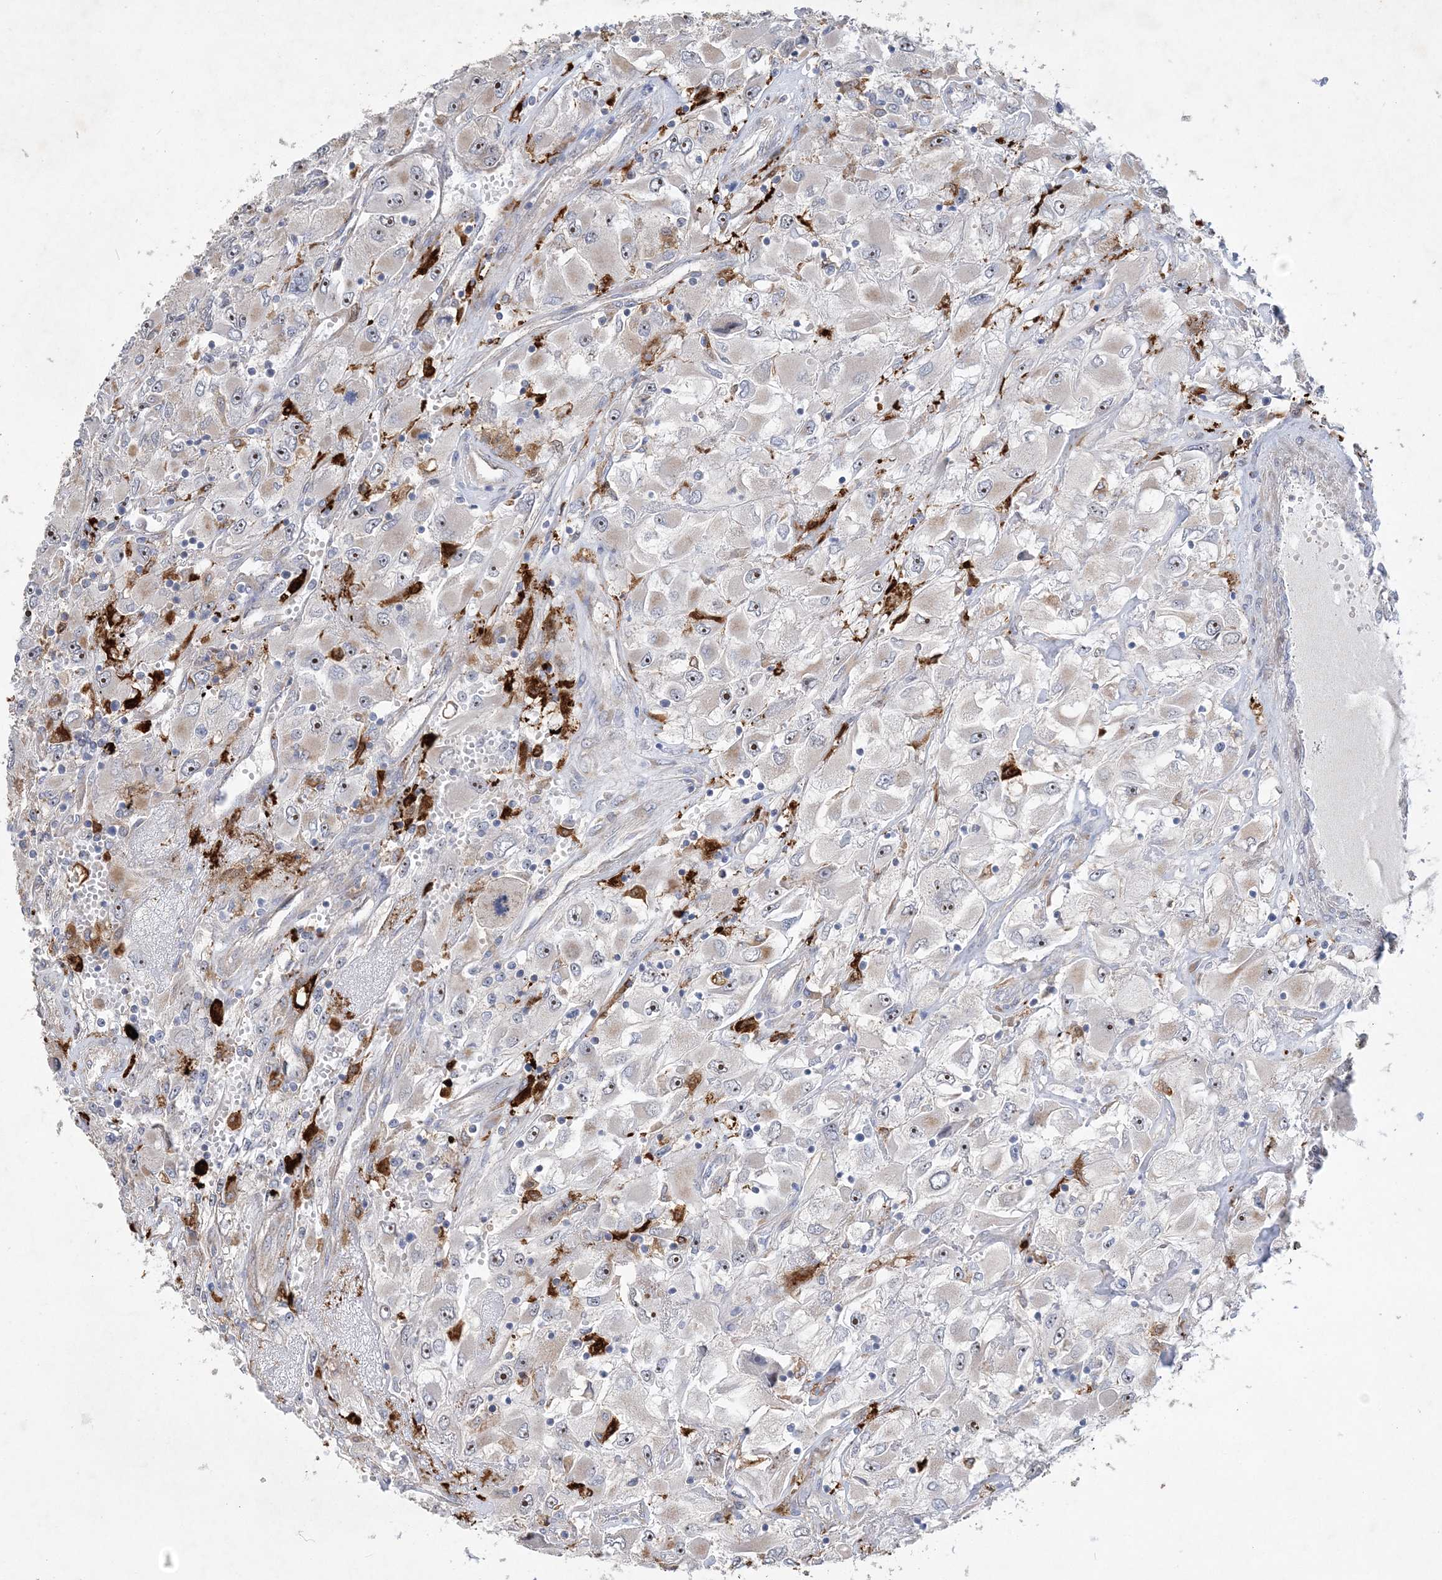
{"staining": {"intensity": "moderate", "quantity": "<25%", "location": "nuclear"}, "tissue": "renal cancer", "cell_type": "Tumor cells", "image_type": "cancer", "snomed": [{"axis": "morphology", "description": "Adenocarcinoma, NOS"}, {"axis": "topography", "description": "Kidney"}], "caption": "IHC of renal cancer demonstrates low levels of moderate nuclear expression in approximately <25% of tumor cells. (brown staining indicates protein expression, while blue staining denotes nuclei).", "gene": "FEZ2", "patient": {"sex": "female", "age": 52}}